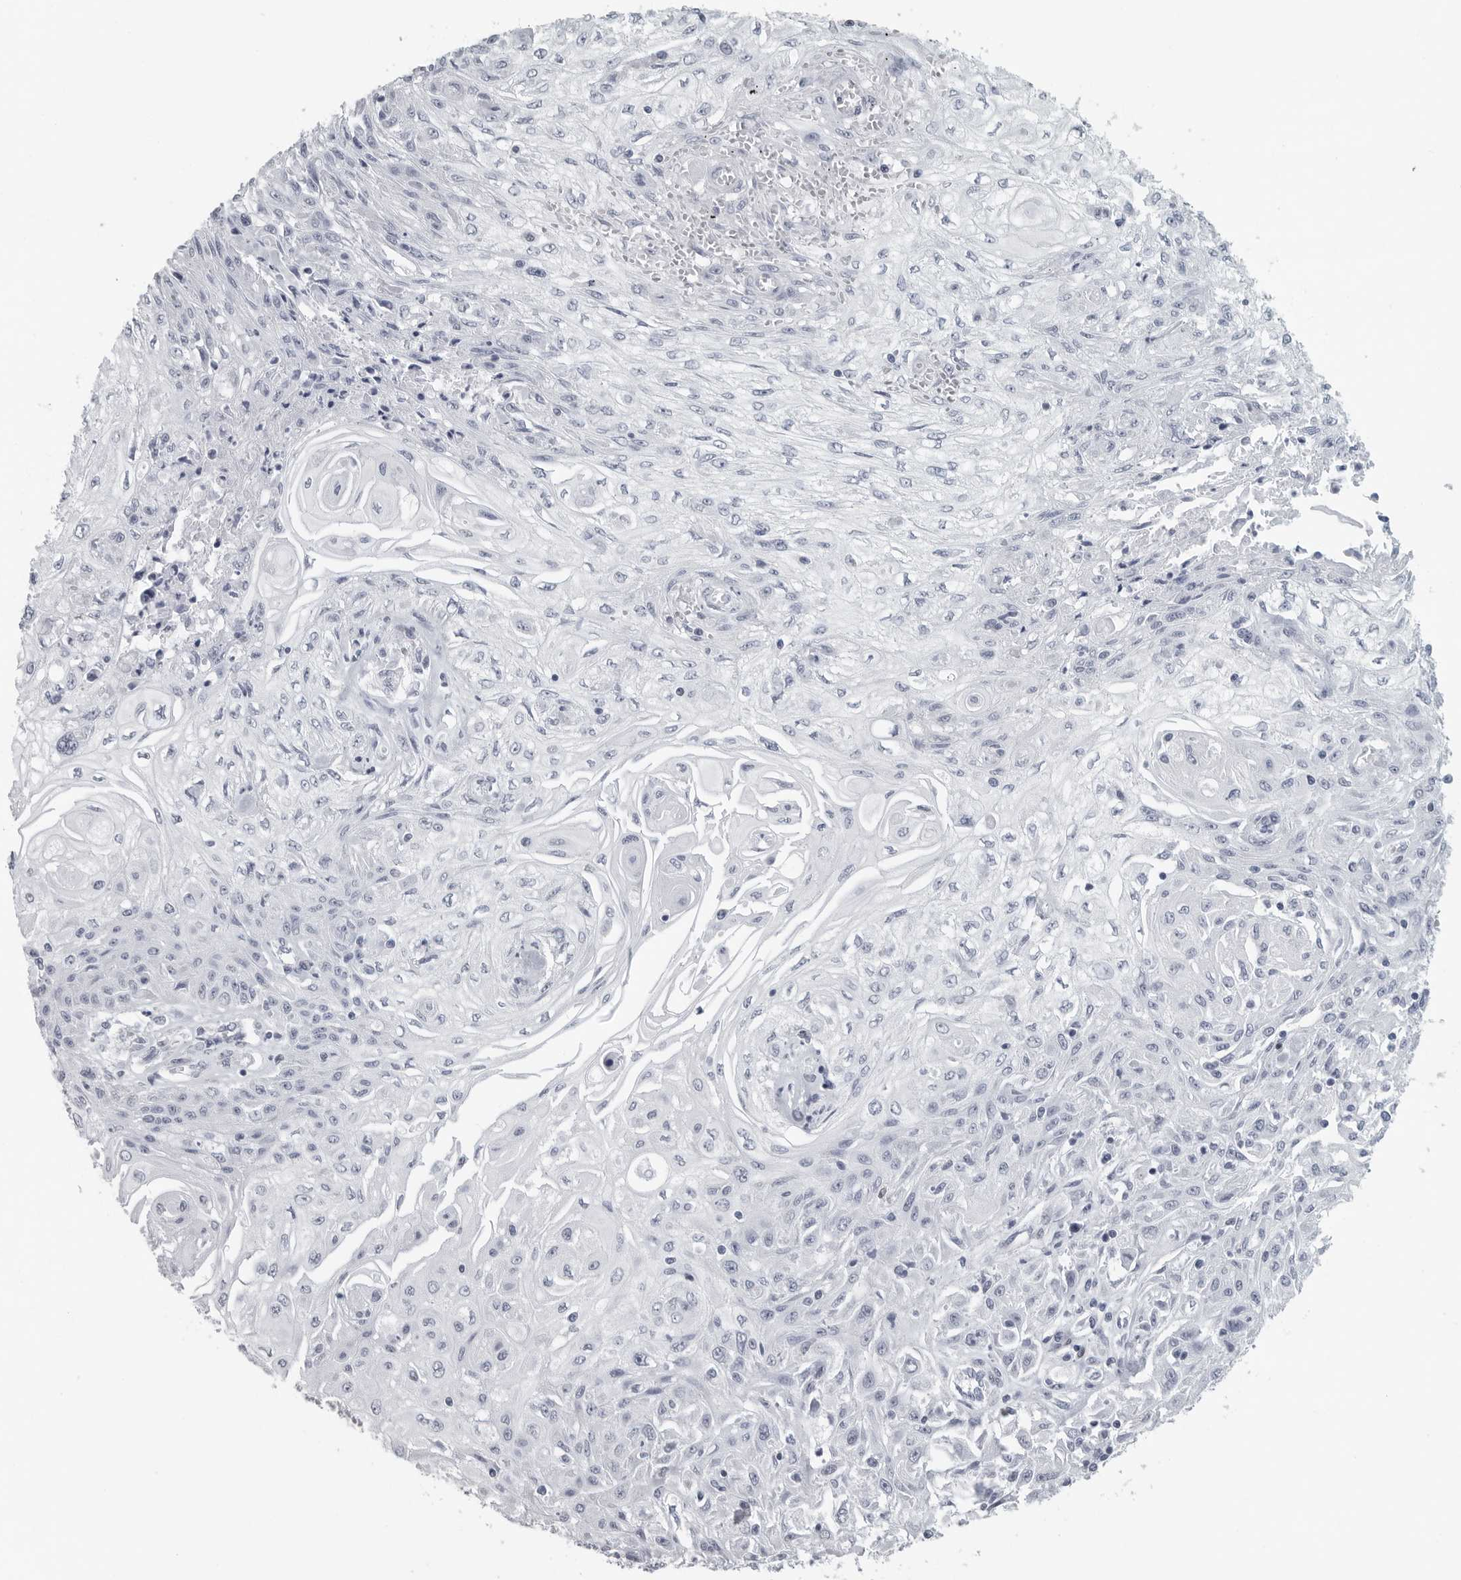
{"staining": {"intensity": "negative", "quantity": "none", "location": "none"}, "tissue": "skin cancer", "cell_type": "Tumor cells", "image_type": "cancer", "snomed": [{"axis": "morphology", "description": "Squamous cell carcinoma, NOS"}, {"axis": "morphology", "description": "Squamous cell carcinoma, metastatic, NOS"}, {"axis": "topography", "description": "Skin"}, {"axis": "topography", "description": "Lymph node"}], "caption": "Image shows no protein expression in tumor cells of skin cancer (metastatic squamous cell carcinoma) tissue.", "gene": "SATB2", "patient": {"sex": "male", "age": 75}}